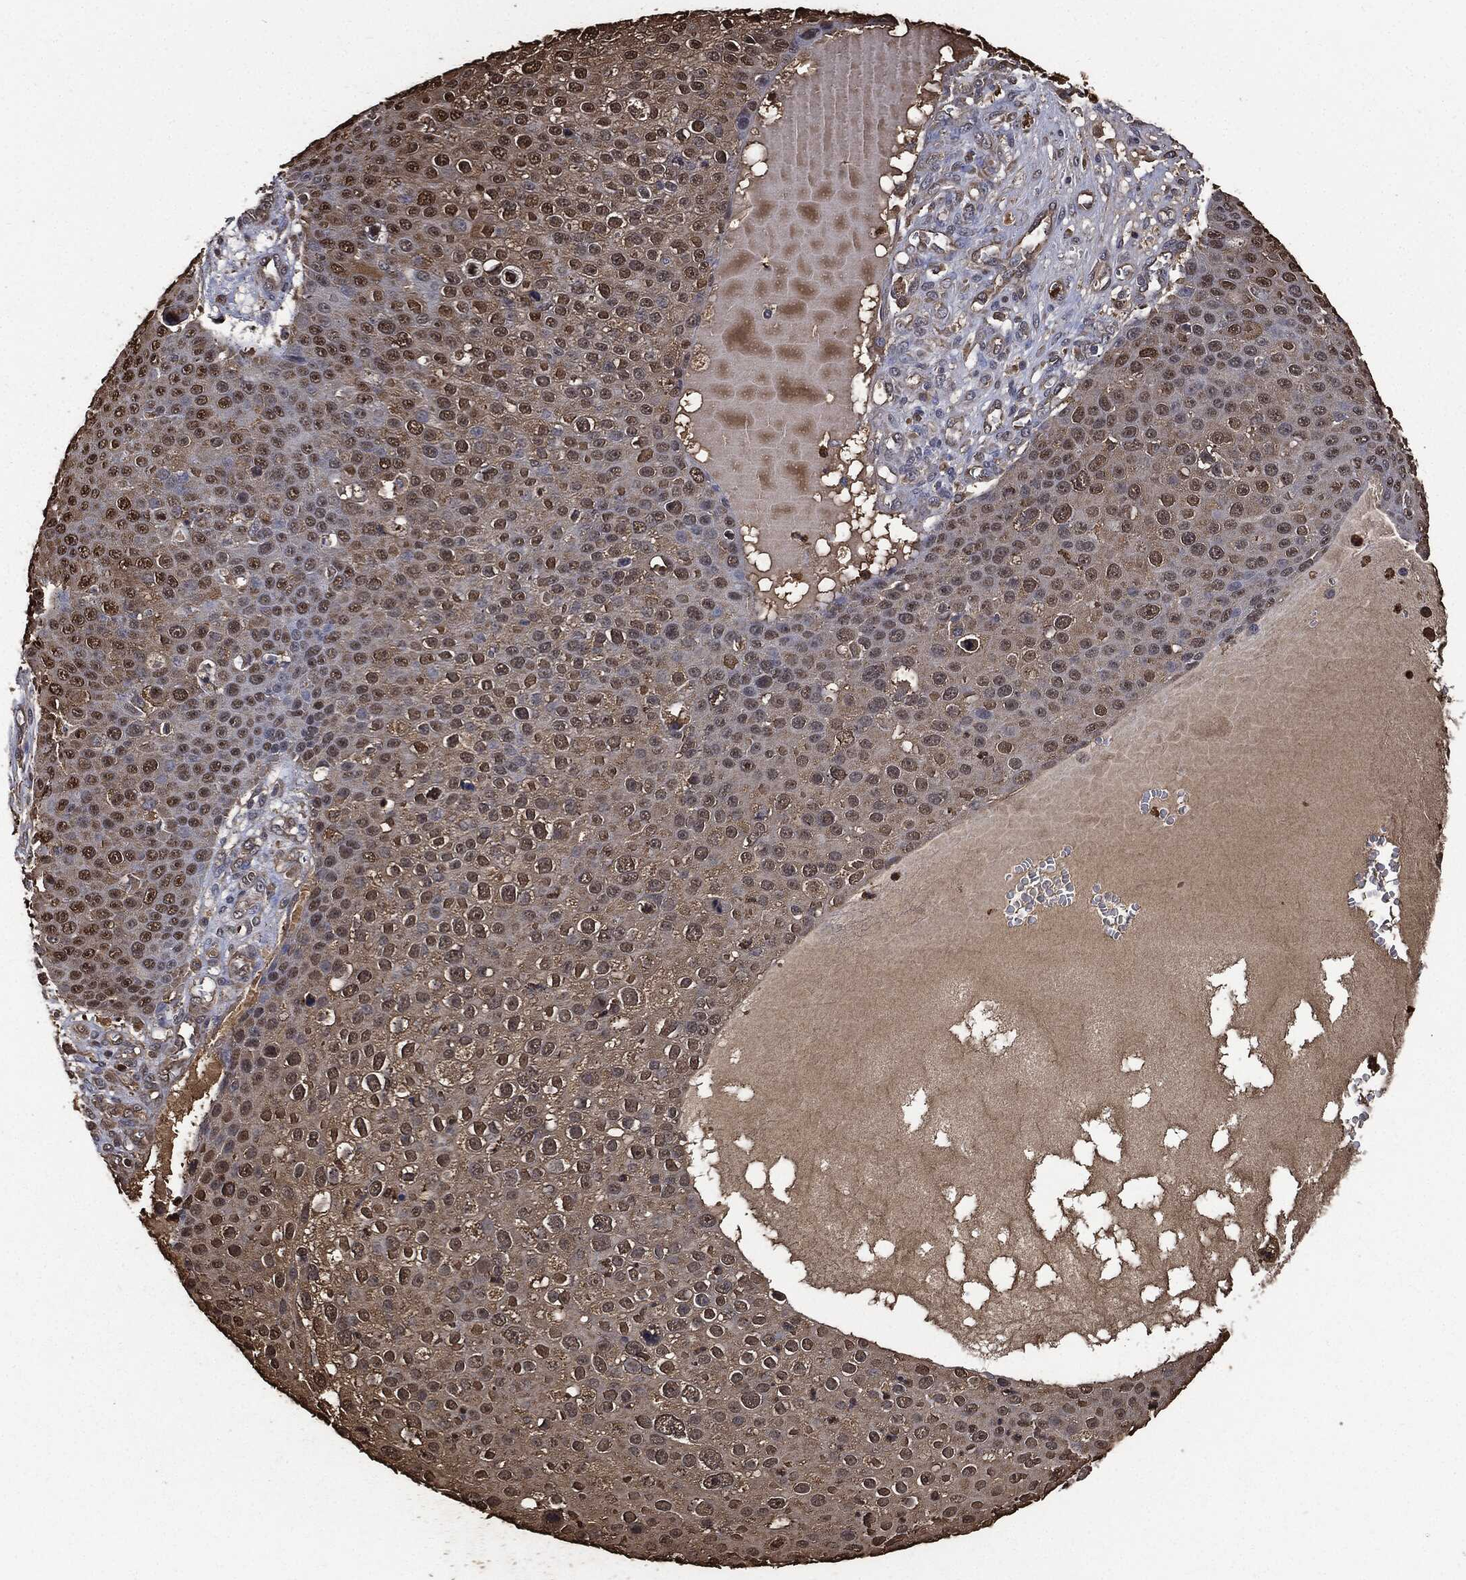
{"staining": {"intensity": "weak", "quantity": "25%-75%", "location": "cytoplasmic/membranous"}, "tissue": "skin cancer", "cell_type": "Tumor cells", "image_type": "cancer", "snomed": [{"axis": "morphology", "description": "Squamous cell carcinoma, NOS"}, {"axis": "topography", "description": "Skin"}], "caption": "Skin cancer stained with immunohistochemistry displays weak cytoplasmic/membranous staining in approximately 25%-75% of tumor cells.", "gene": "S100A9", "patient": {"sex": "male", "age": 71}}